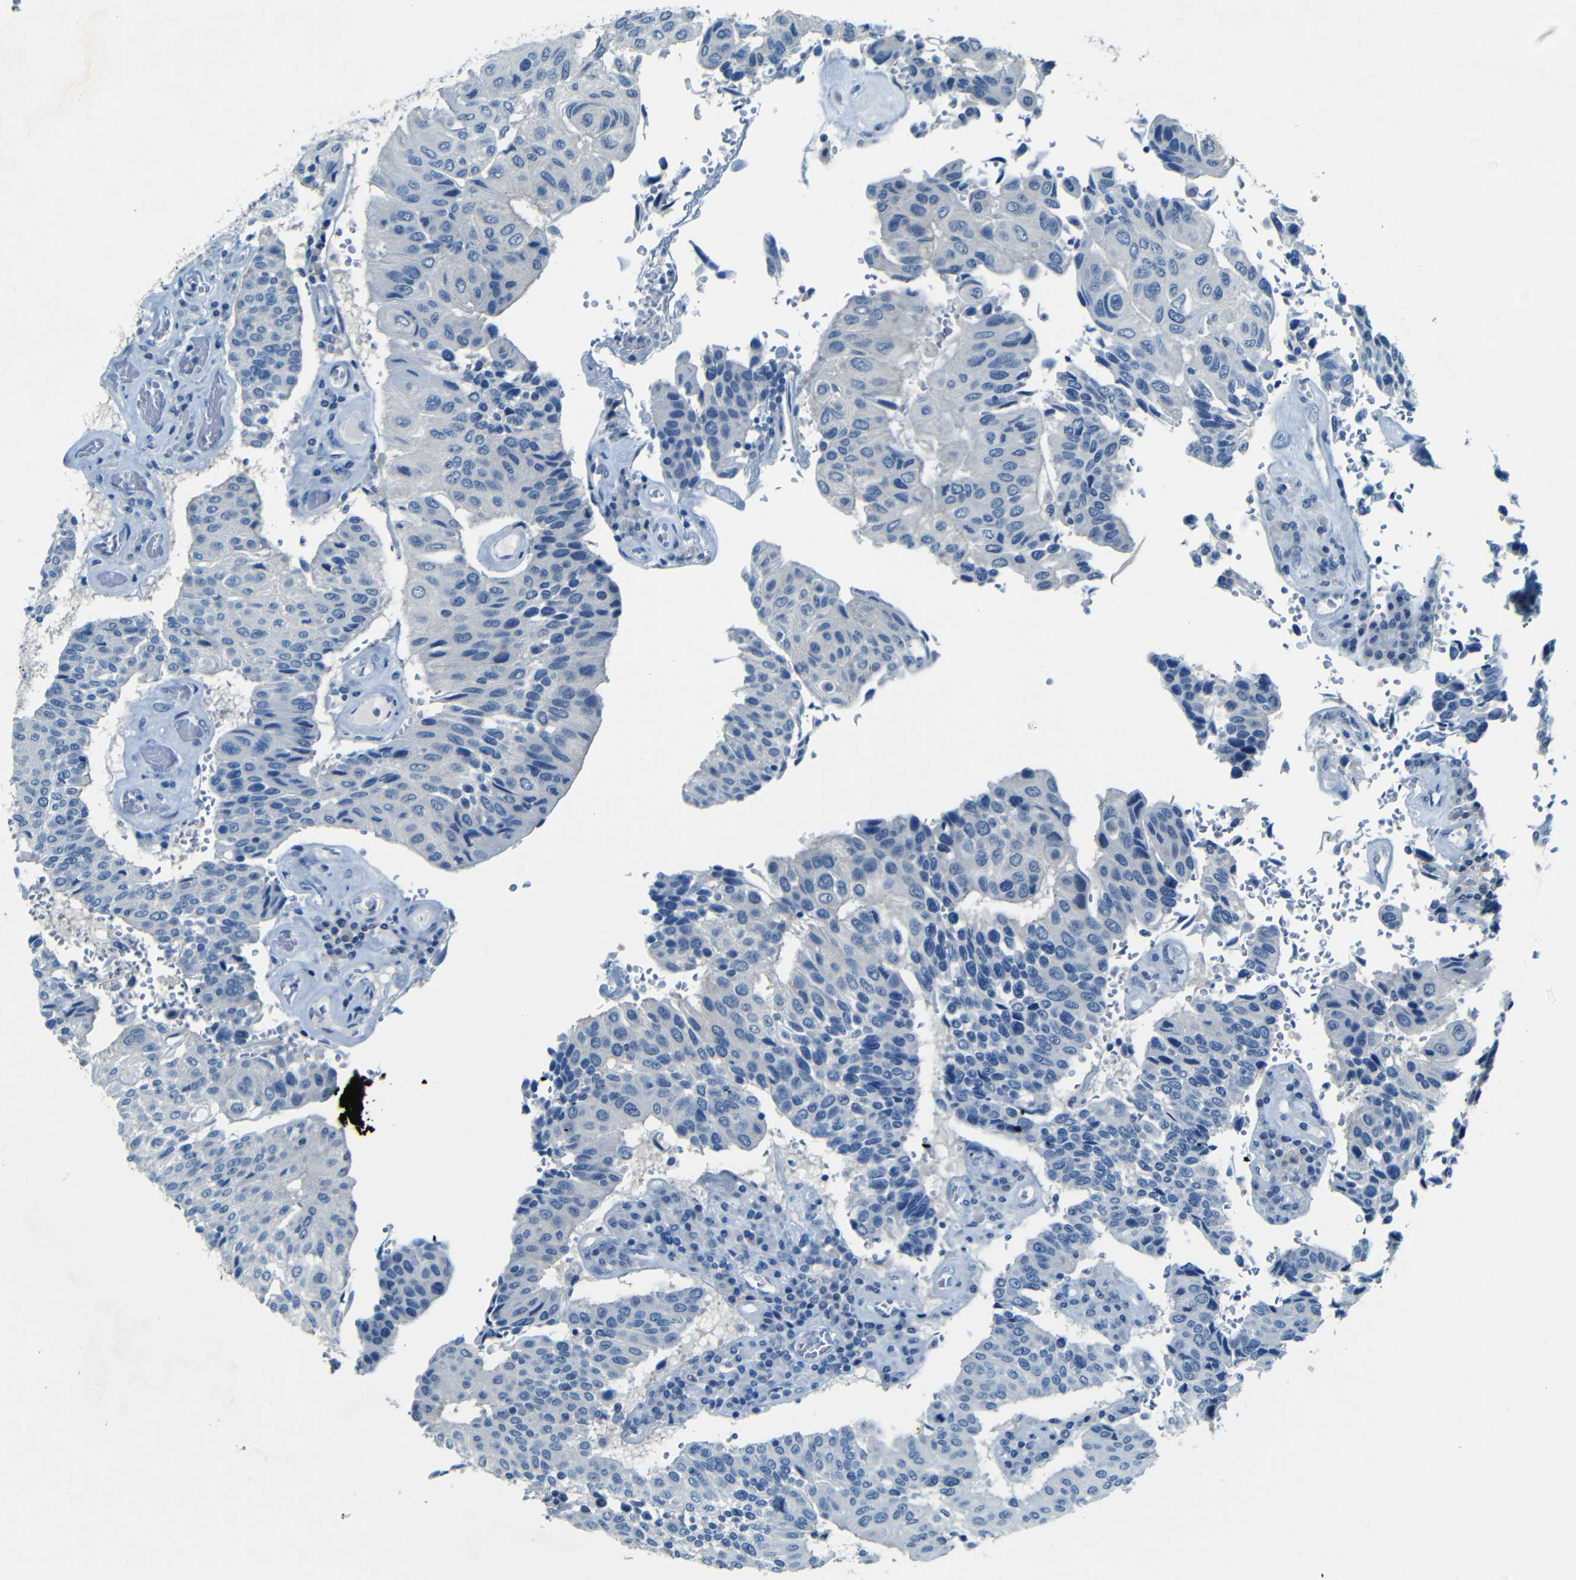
{"staining": {"intensity": "negative", "quantity": "none", "location": "none"}, "tissue": "urothelial cancer", "cell_type": "Tumor cells", "image_type": "cancer", "snomed": [{"axis": "morphology", "description": "Urothelial carcinoma, High grade"}, {"axis": "topography", "description": "Urinary bladder"}], "caption": "DAB immunohistochemical staining of human urothelial cancer exhibits no significant staining in tumor cells.", "gene": "ZMAT1", "patient": {"sex": "male", "age": 66}}